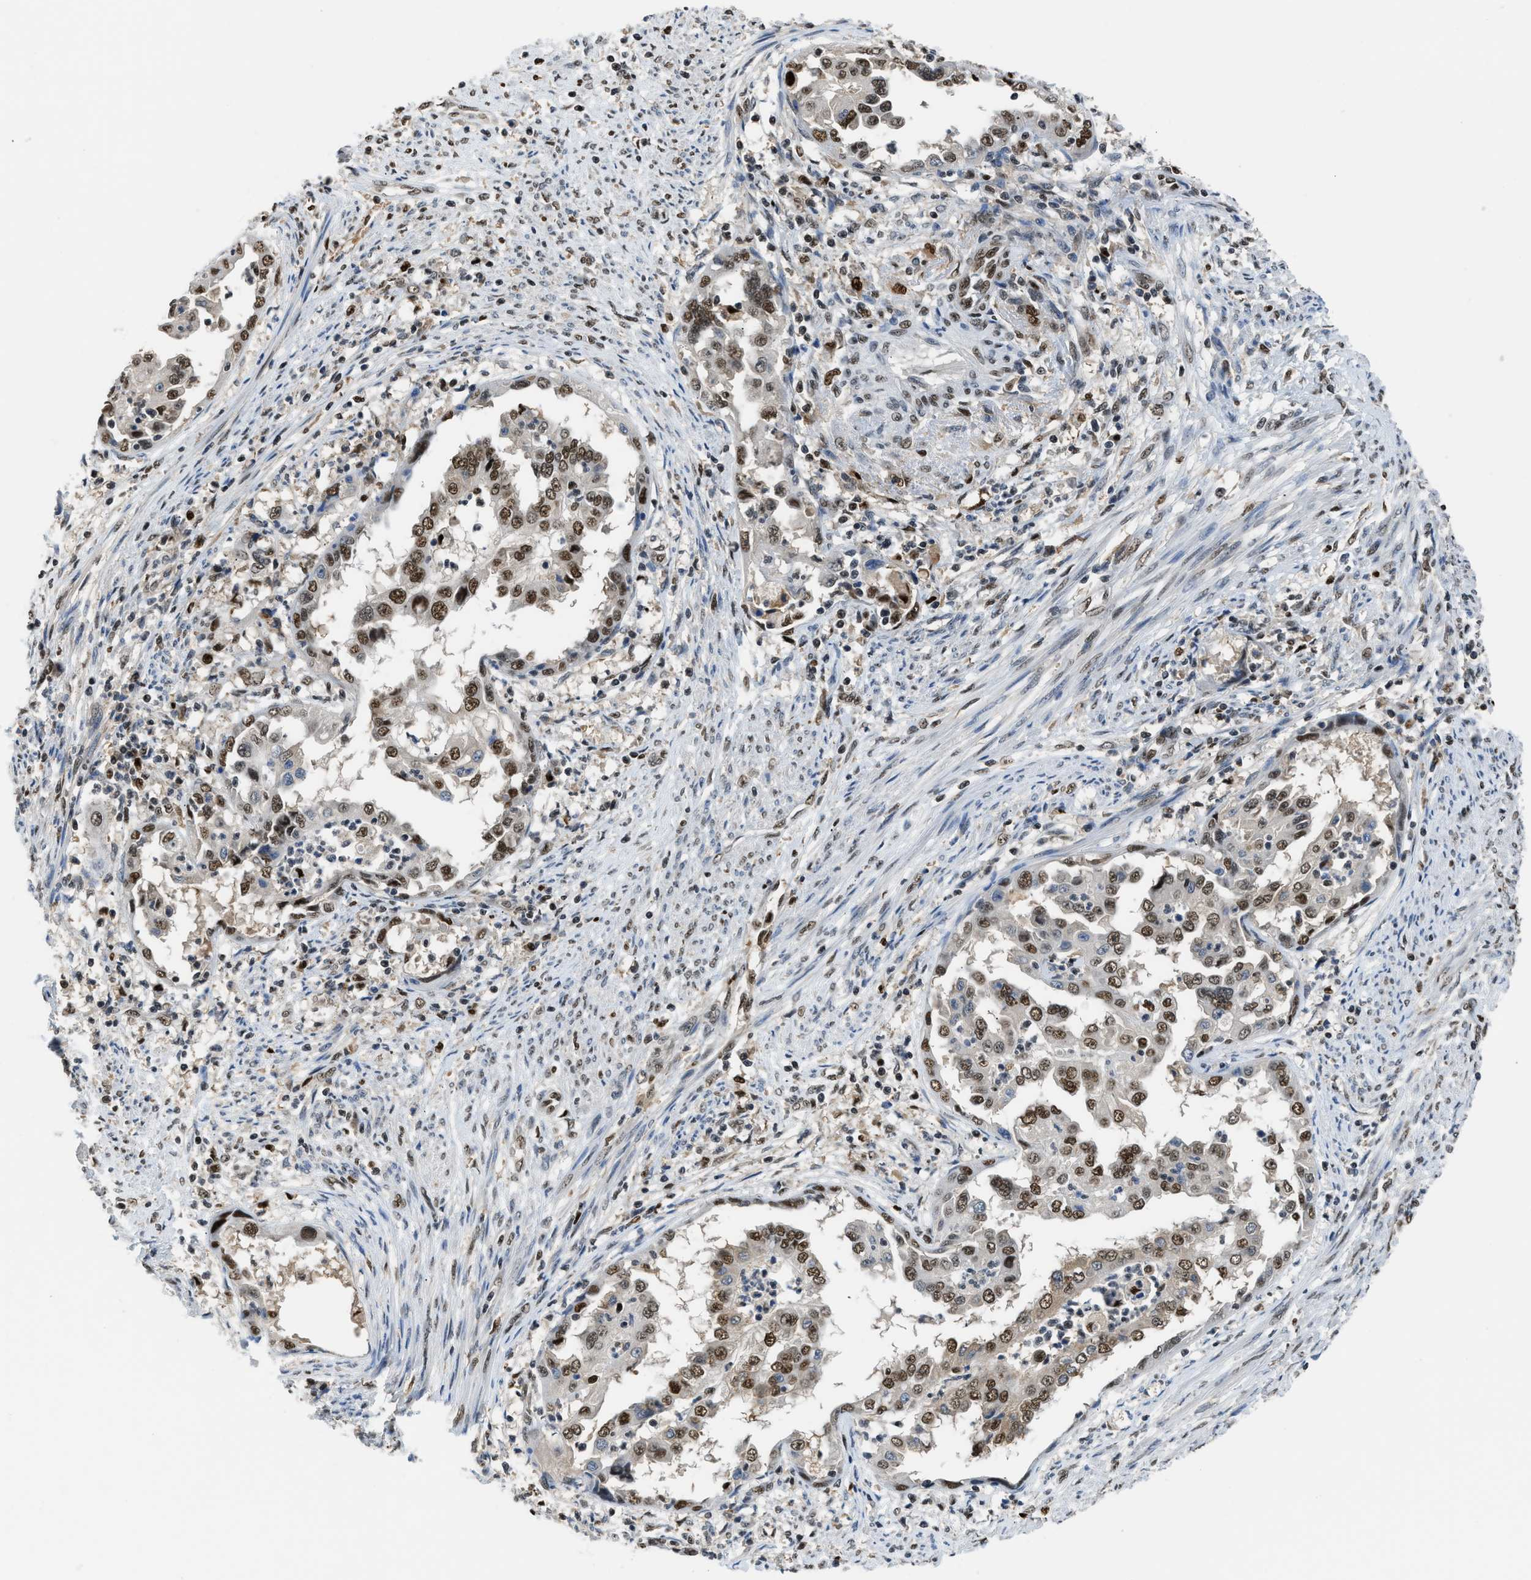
{"staining": {"intensity": "moderate", "quantity": ">75%", "location": "nuclear"}, "tissue": "endometrial cancer", "cell_type": "Tumor cells", "image_type": "cancer", "snomed": [{"axis": "morphology", "description": "Adenocarcinoma, NOS"}, {"axis": "topography", "description": "Endometrium"}], "caption": "Brown immunohistochemical staining in human endometrial adenocarcinoma shows moderate nuclear expression in approximately >75% of tumor cells. Immunohistochemistry (ihc) stains the protein in brown and the nuclei are stained blue.", "gene": "ALX1", "patient": {"sex": "female", "age": 85}}